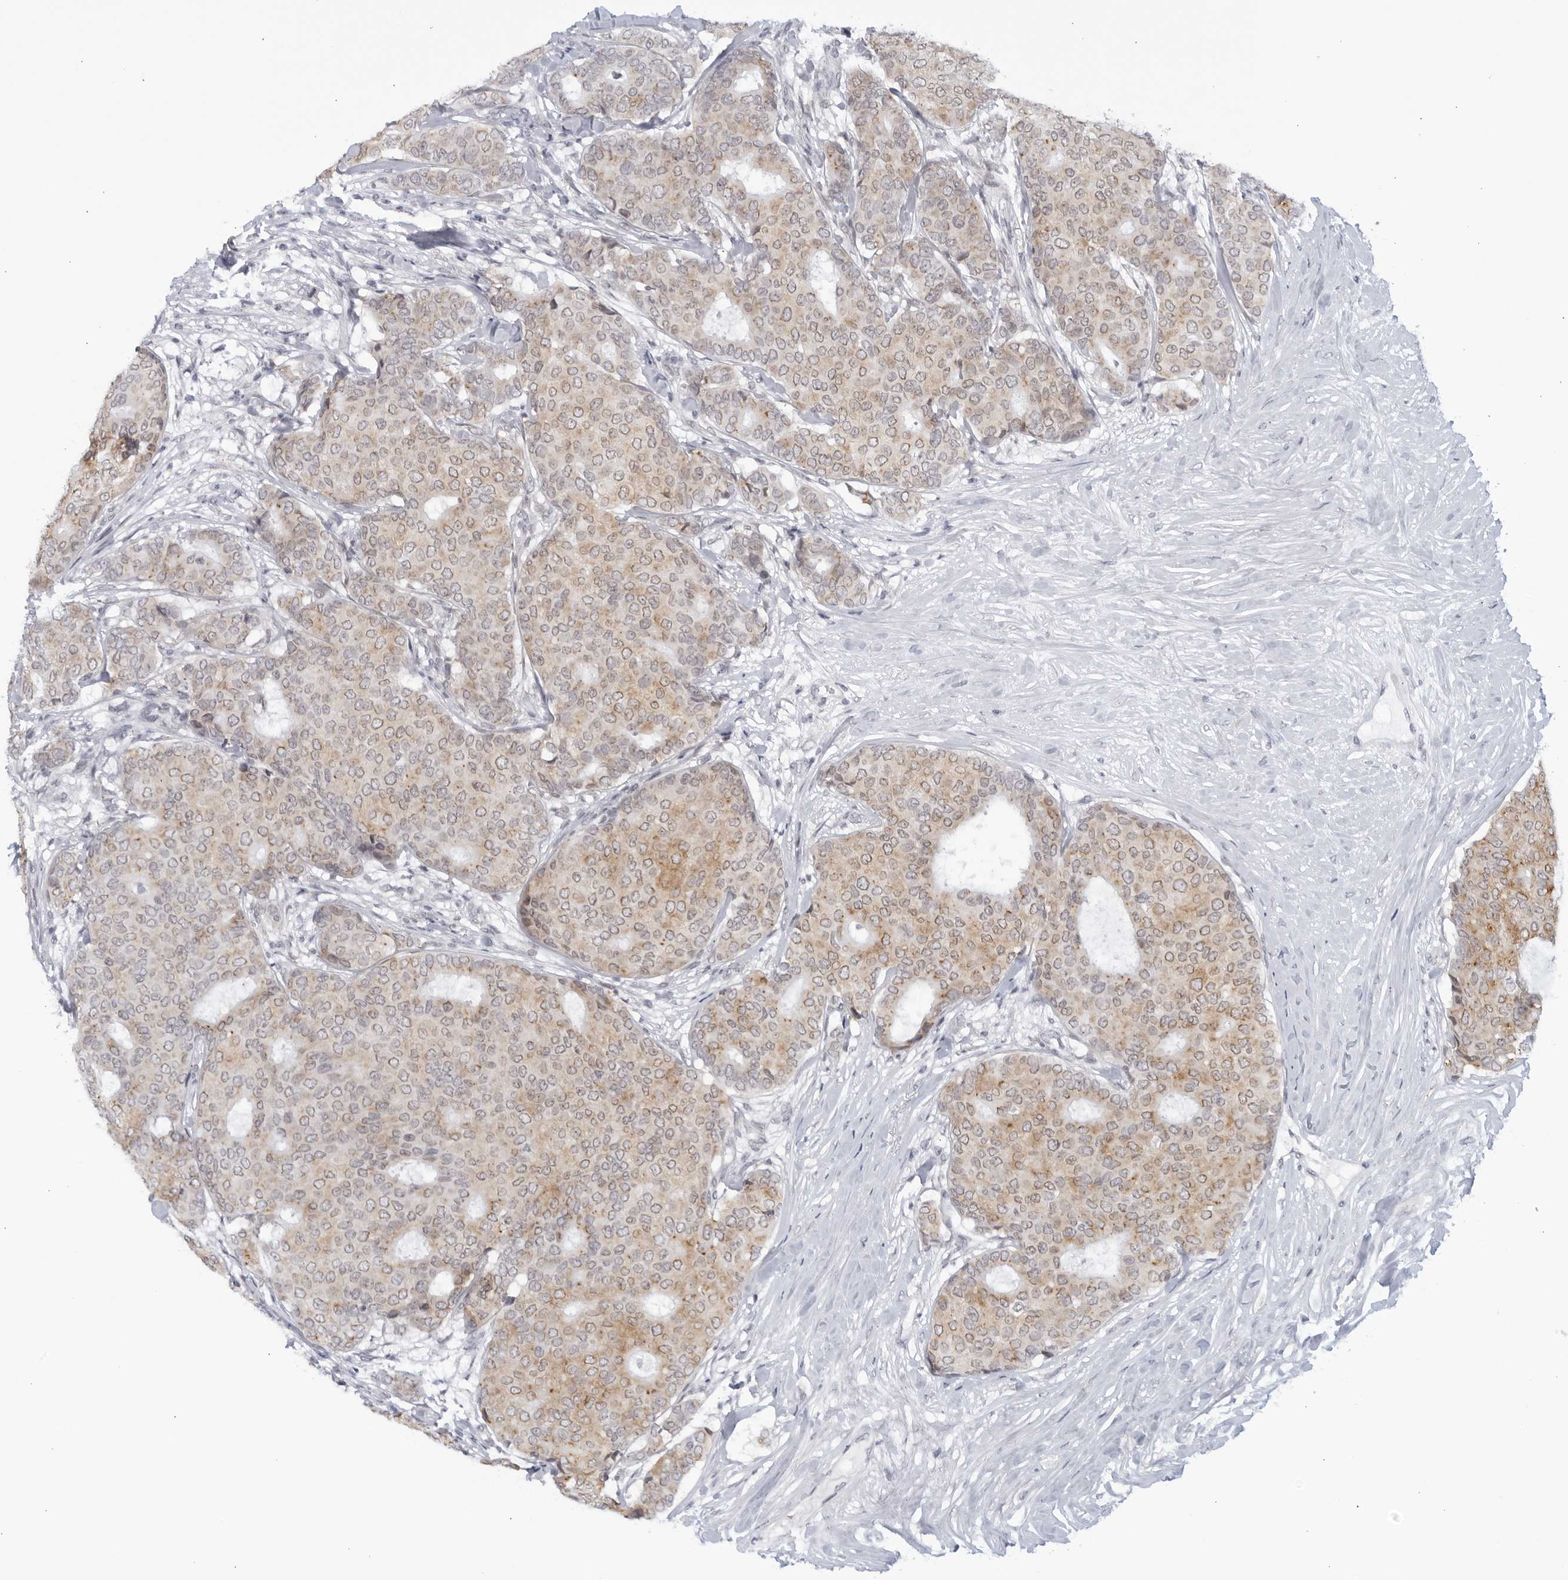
{"staining": {"intensity": "weak", "quantity": ">75%", "location": "cytoplasmic/membranous"}, "tissue": "breast cancer", "cell_type": "Tumor cells", "image_type": "cancer", "snomed": [{"axis": "morphology", "description": "Duct carcinoma"}, {"axis": "topography", "description": "Breast"}], "caption": "Immunohistochemical staining of infiltrating ductal carcinoma (breast) demonstrates low levels of weak cytoplasmic/membranous positivity in approximately >75% of tumor cells. (DAB = brown stain, brightfield microscopy at high magnification).", "gene": "WDTC1", "patient": {"sex": "female", "age": 75}}